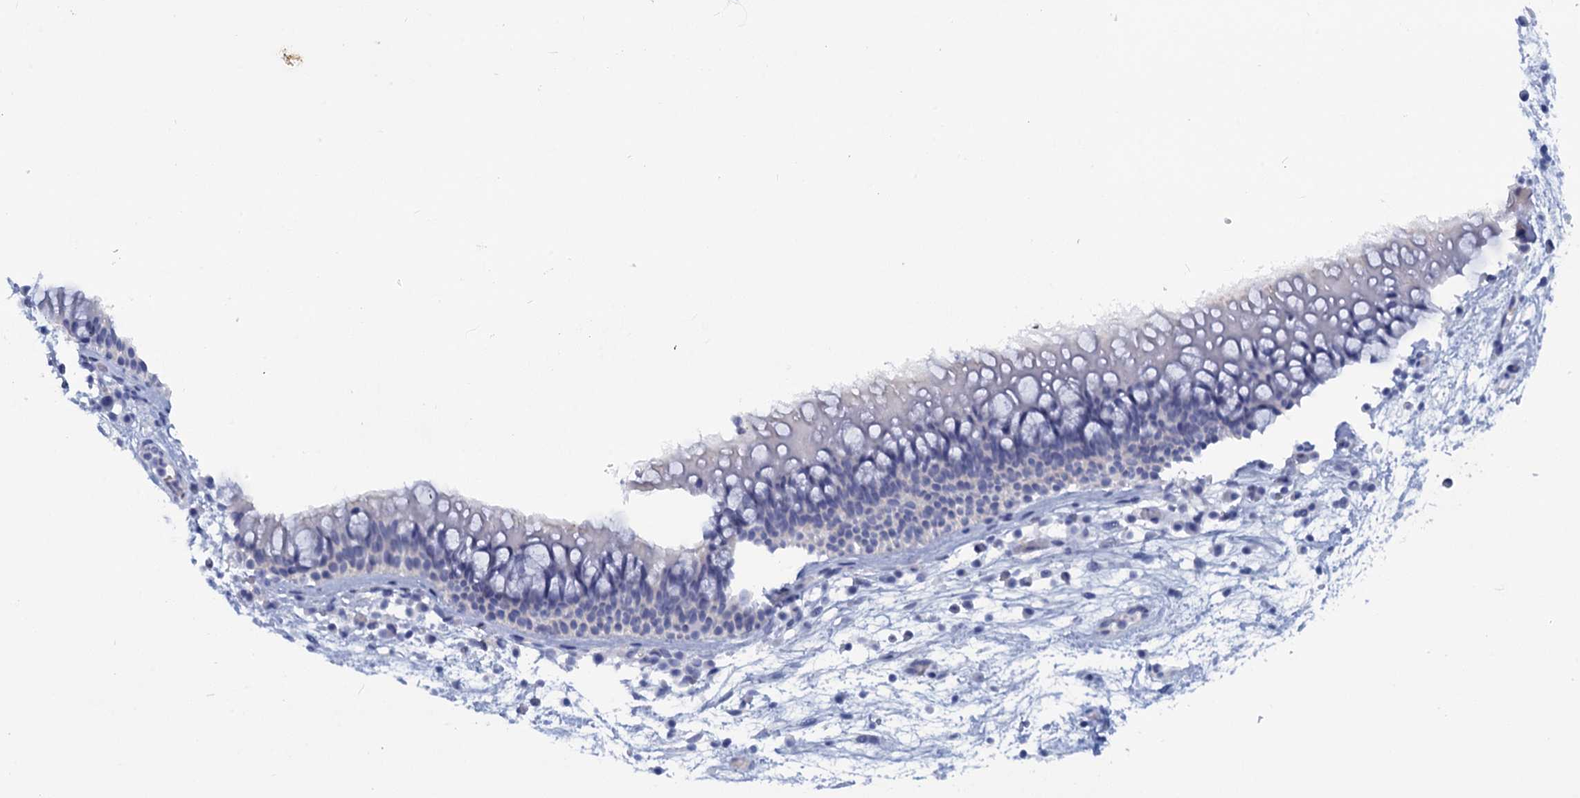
{"staining": {"intensity": "negative", "quantity": "none", "location": "none"}, "tissue": "nasopharynx", "cell_type": "Respiratory epithelial cells", "image_type": "normal", "snomed": [{"axis": "morphology", "description": "Normal tissue, NOS"}, {"axis": "morphology", "description": "Inflammation, NOS"}, {"axis": "morphology", "description": "Malignant melanoma, Metastatic site"}, {"axis": "topography", "description": "Nasopharynx"}], "caption": "DAB (3,3'-diaminobenzidine) immunohistochemical staining of normal nasopharynx exhibits no significant staining in respiratory epithelial cells. (Stains: DAB (3,3'-diaminobenzidine) immunohistochemistry (IHC) with hematoxylin counter stain, Microscopy: brightfield microscopy at high magnification).", "gene": "CALML5", "patient": {"sex": "male", "age": 70}}